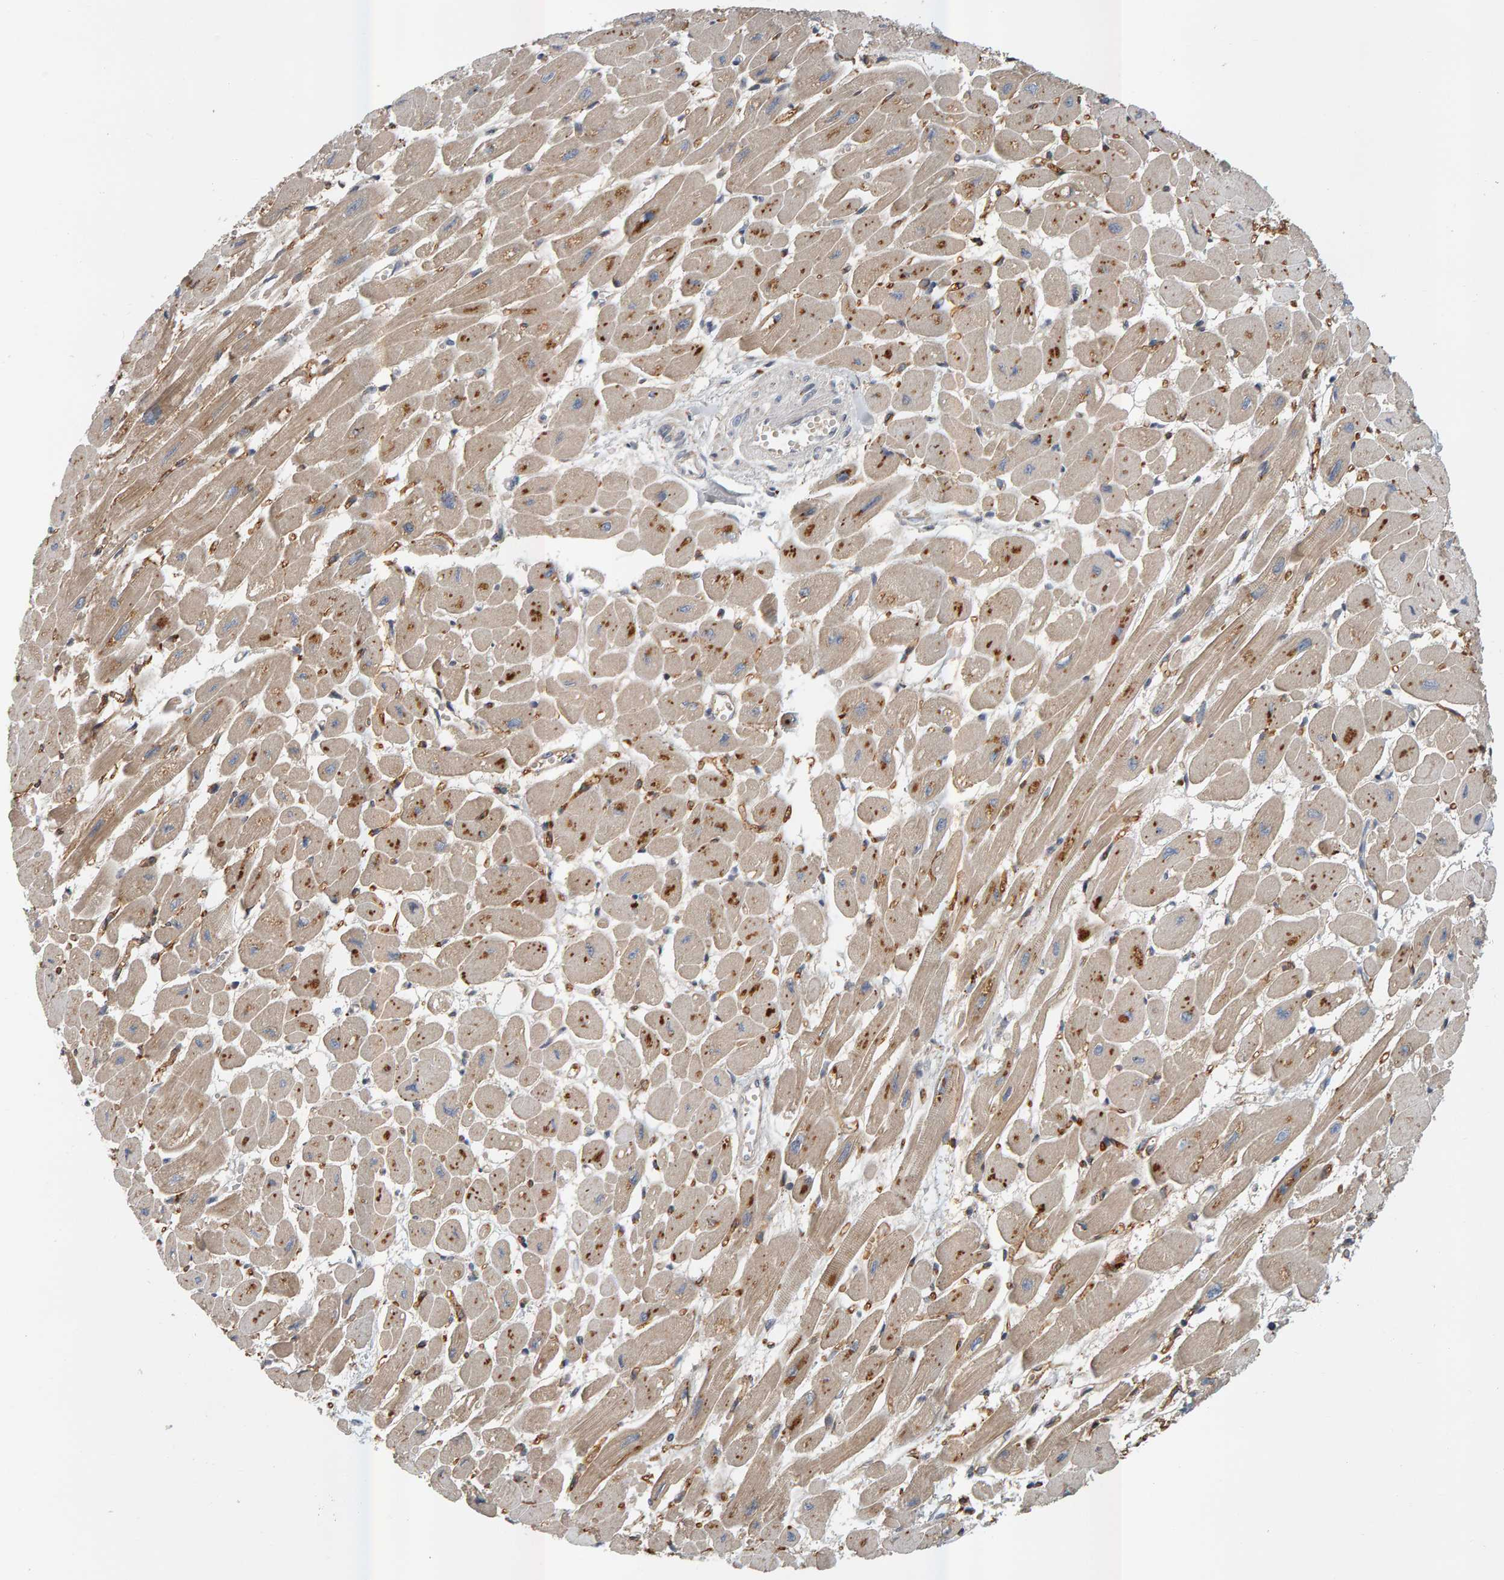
{"staining": {"intensity": "moderate", "quantity": "25%-75%", "location": "cytoplasmic/membranous"}, "tissue": "heart muscle", "cell_type": "Cardiomyocytes", "image_type": "normal", "snomed": [{"axis": "morphology", "description": "Normal tissue, NOS"}, {"axis": "topography", "description": "Heart"}], "caption": "Protein analysis of unremarkable heart muscle shows moderate cytoplasmic/membranous positivity in approximately 25%-75% of cardiomyocytes.", "gene": "ZNF160", "patient": {"sex": "female", "age": 54}}